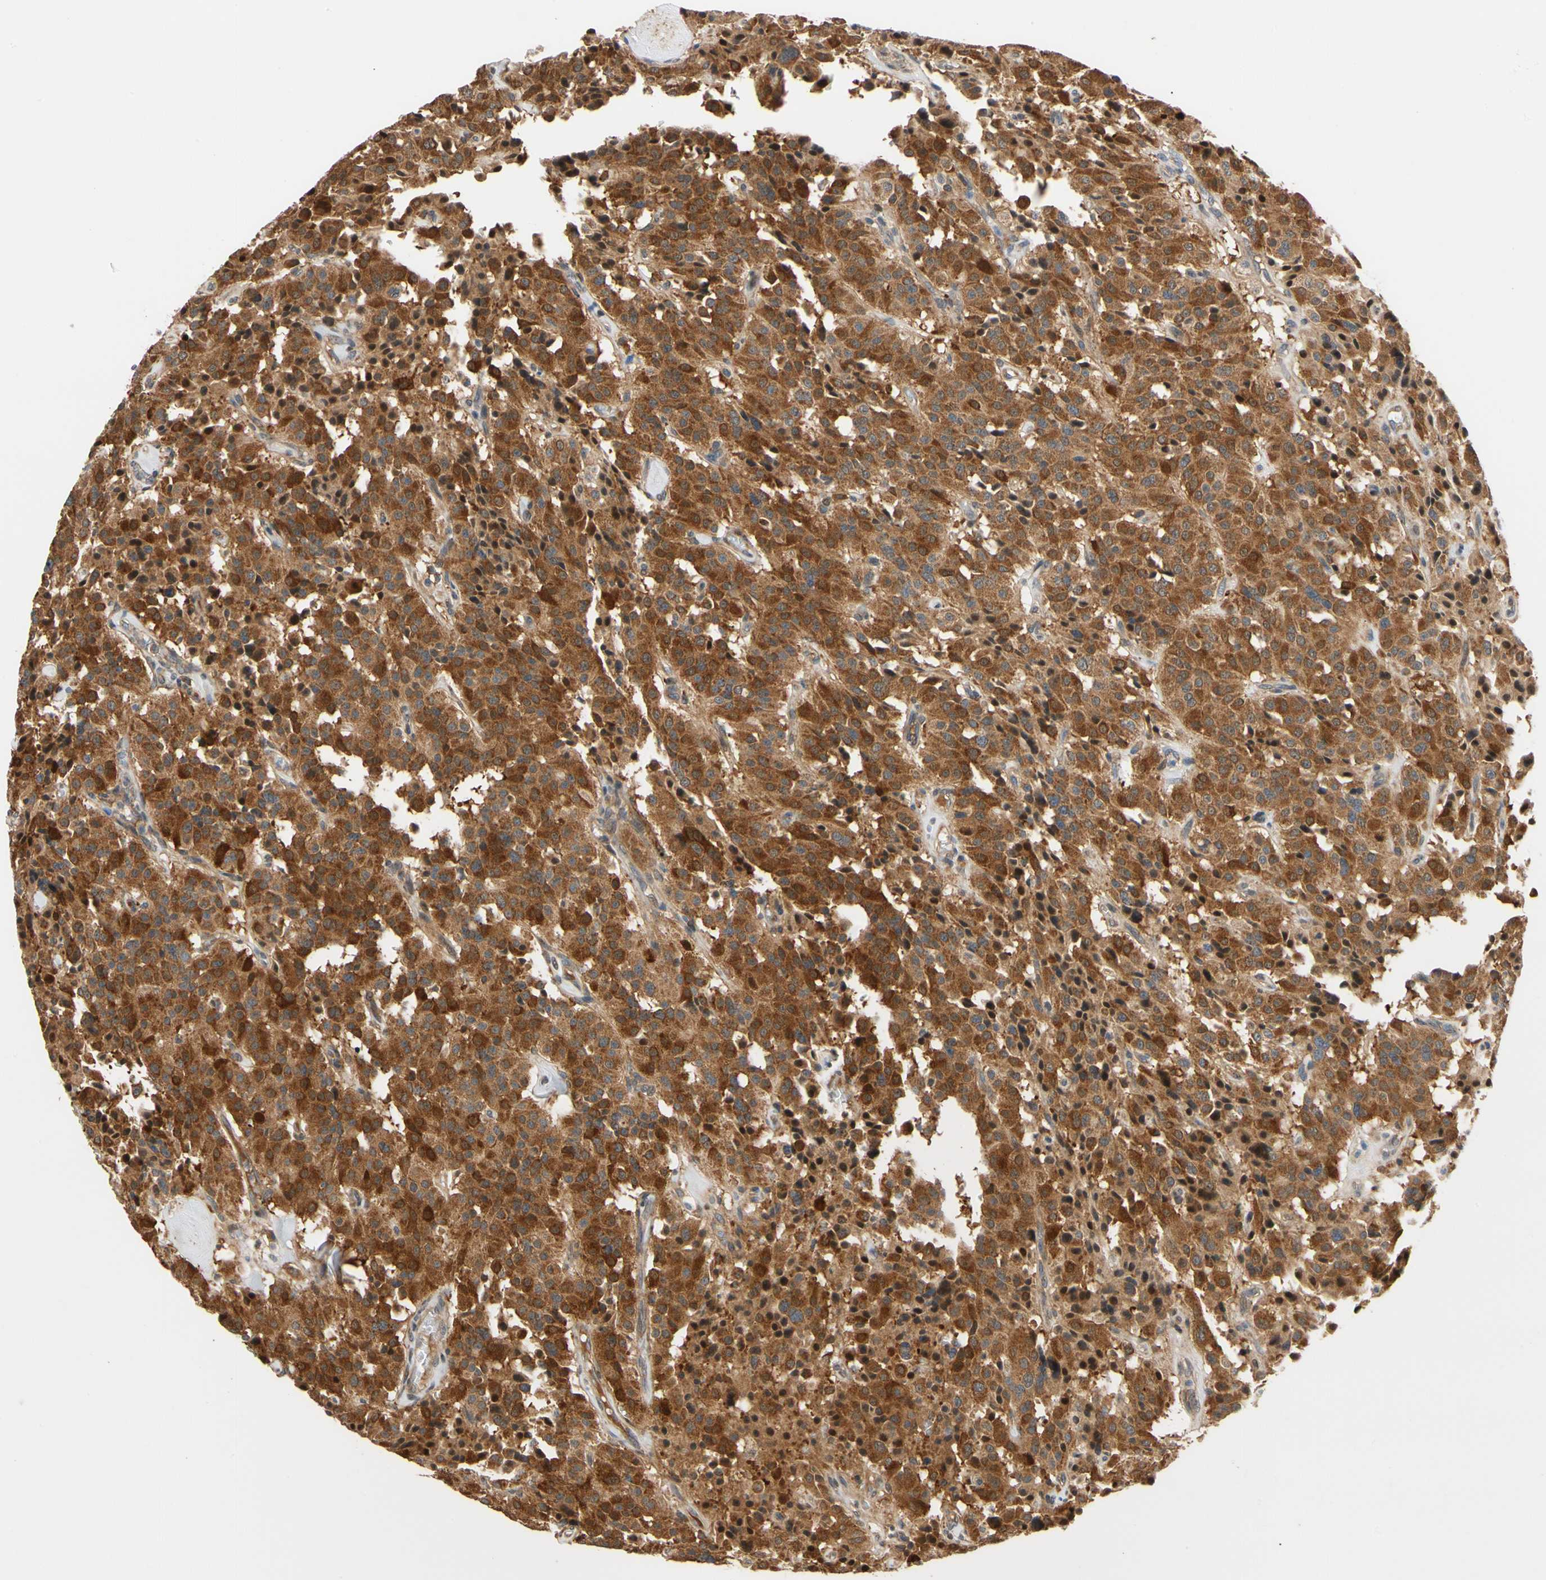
{"staining": {"intensity": "moderate", "quantity": ">75%", "location": "cytoplasmic/membranous"}, "tissue": "carcinoid", "cell_type": "Tumor cells", "image_type": "cancer", "snomed": [{"axis": "morphology", "description": "Carcinoid, malignant, NOS"}, {"axis": "topography", "description": "Lung"}], "caption": "There is medium levels of moderate cytoplasmic/membranous staining in tumor cells of carcinoid (malignant), as demonstrated by immunohistochemical staining (brown color).", "gene": "ANKHD1", "patient": {"sex": "male", "age": 30}}